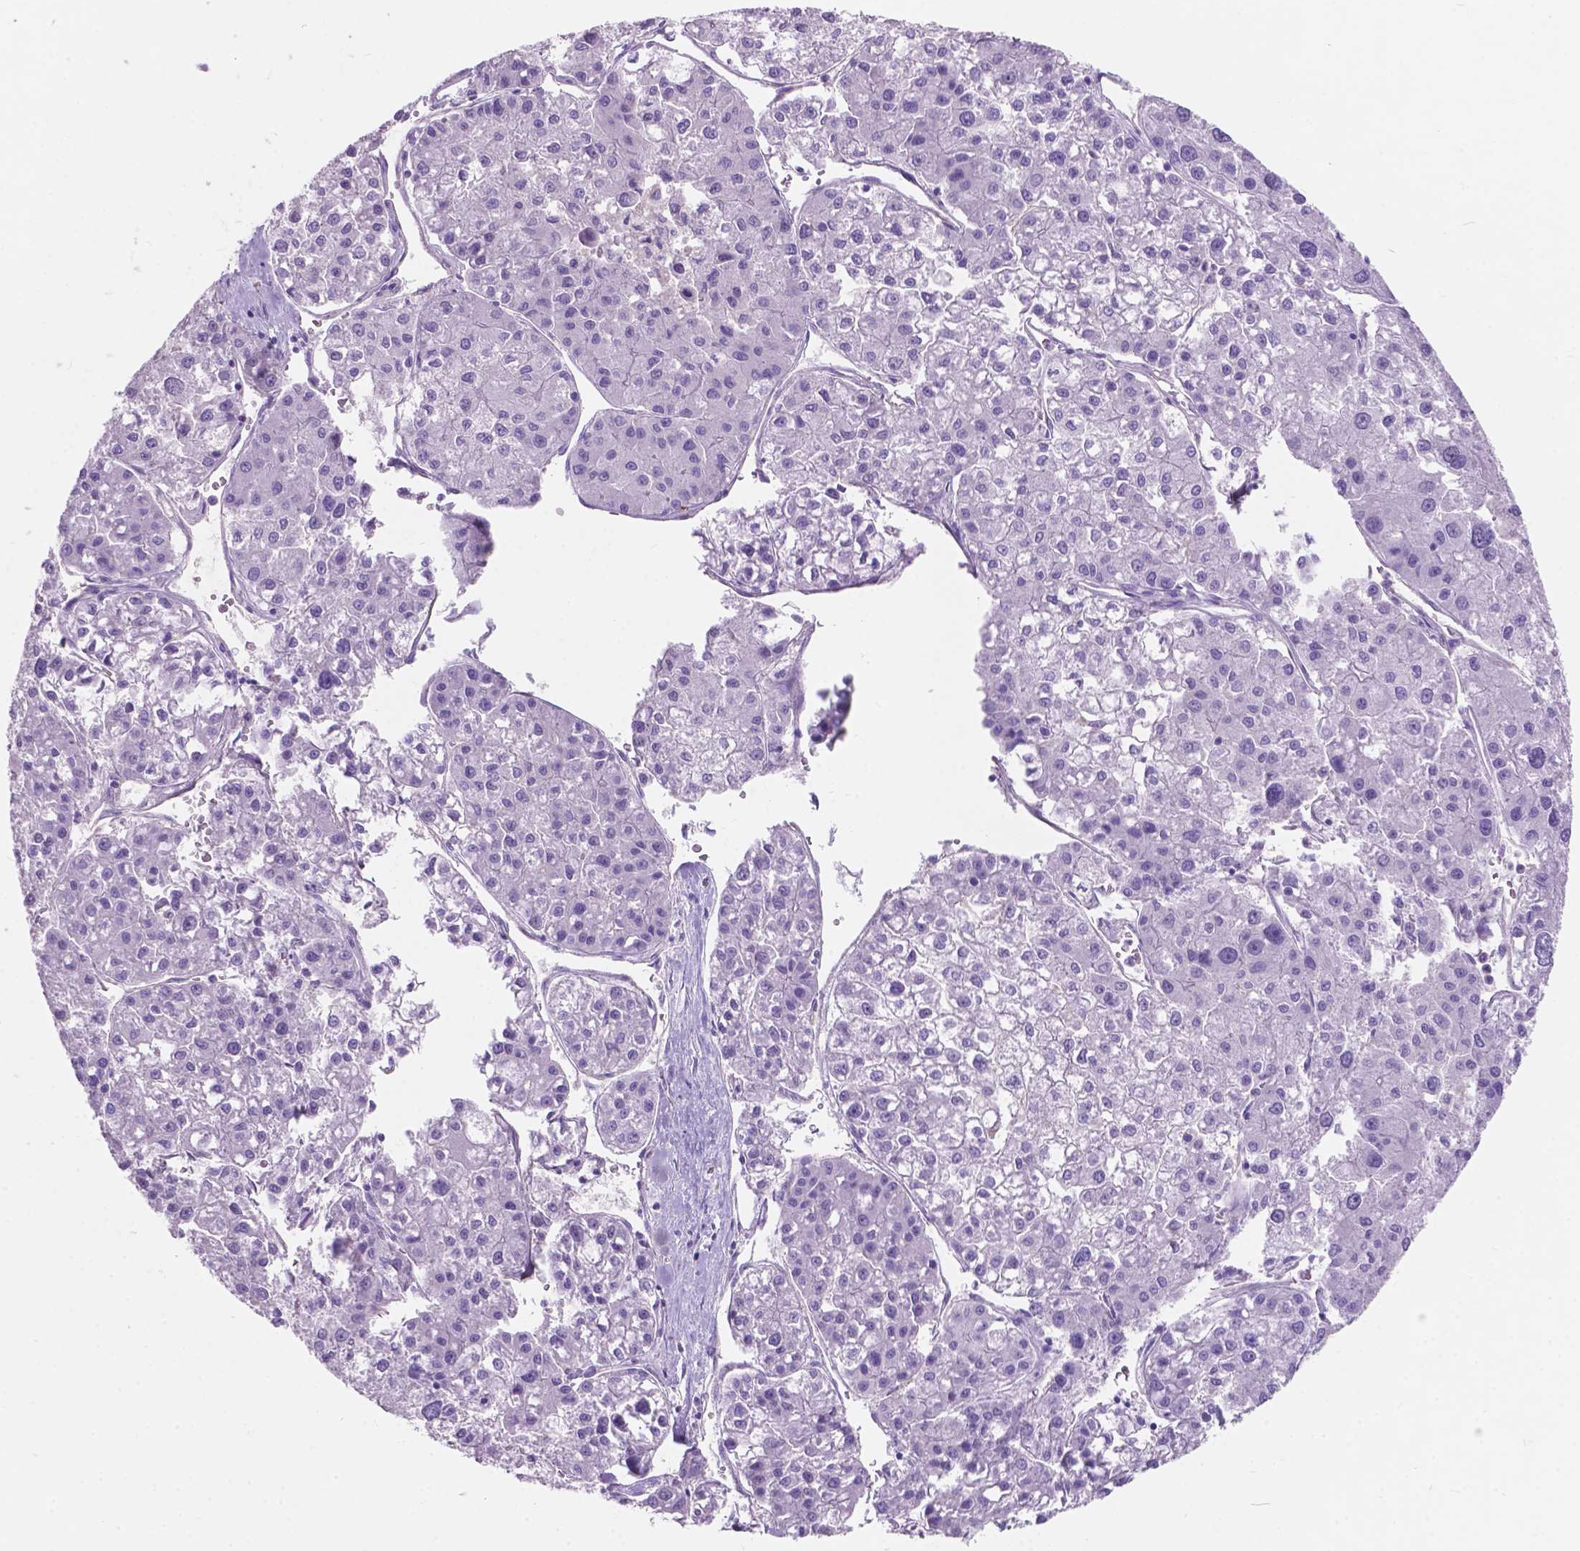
{"staining": {"intensity": "negative", "quantity": "none", "location": "none"}, "tissue": "liver cancer", "cell_type": "Tumor cells", "image_type": "cancer", "snomed": [{"axis": "morphology", "description": "Carcinoma, Hepatocellular, NOS"}, {"axis": "topography", "description": "Liver"}], "caption": "Tumor cells are negative for brown protein staining in hepatocellular carcinoma (liver).", "gene": "AMOT", "patient": {"sex": "male", "age": 73}}